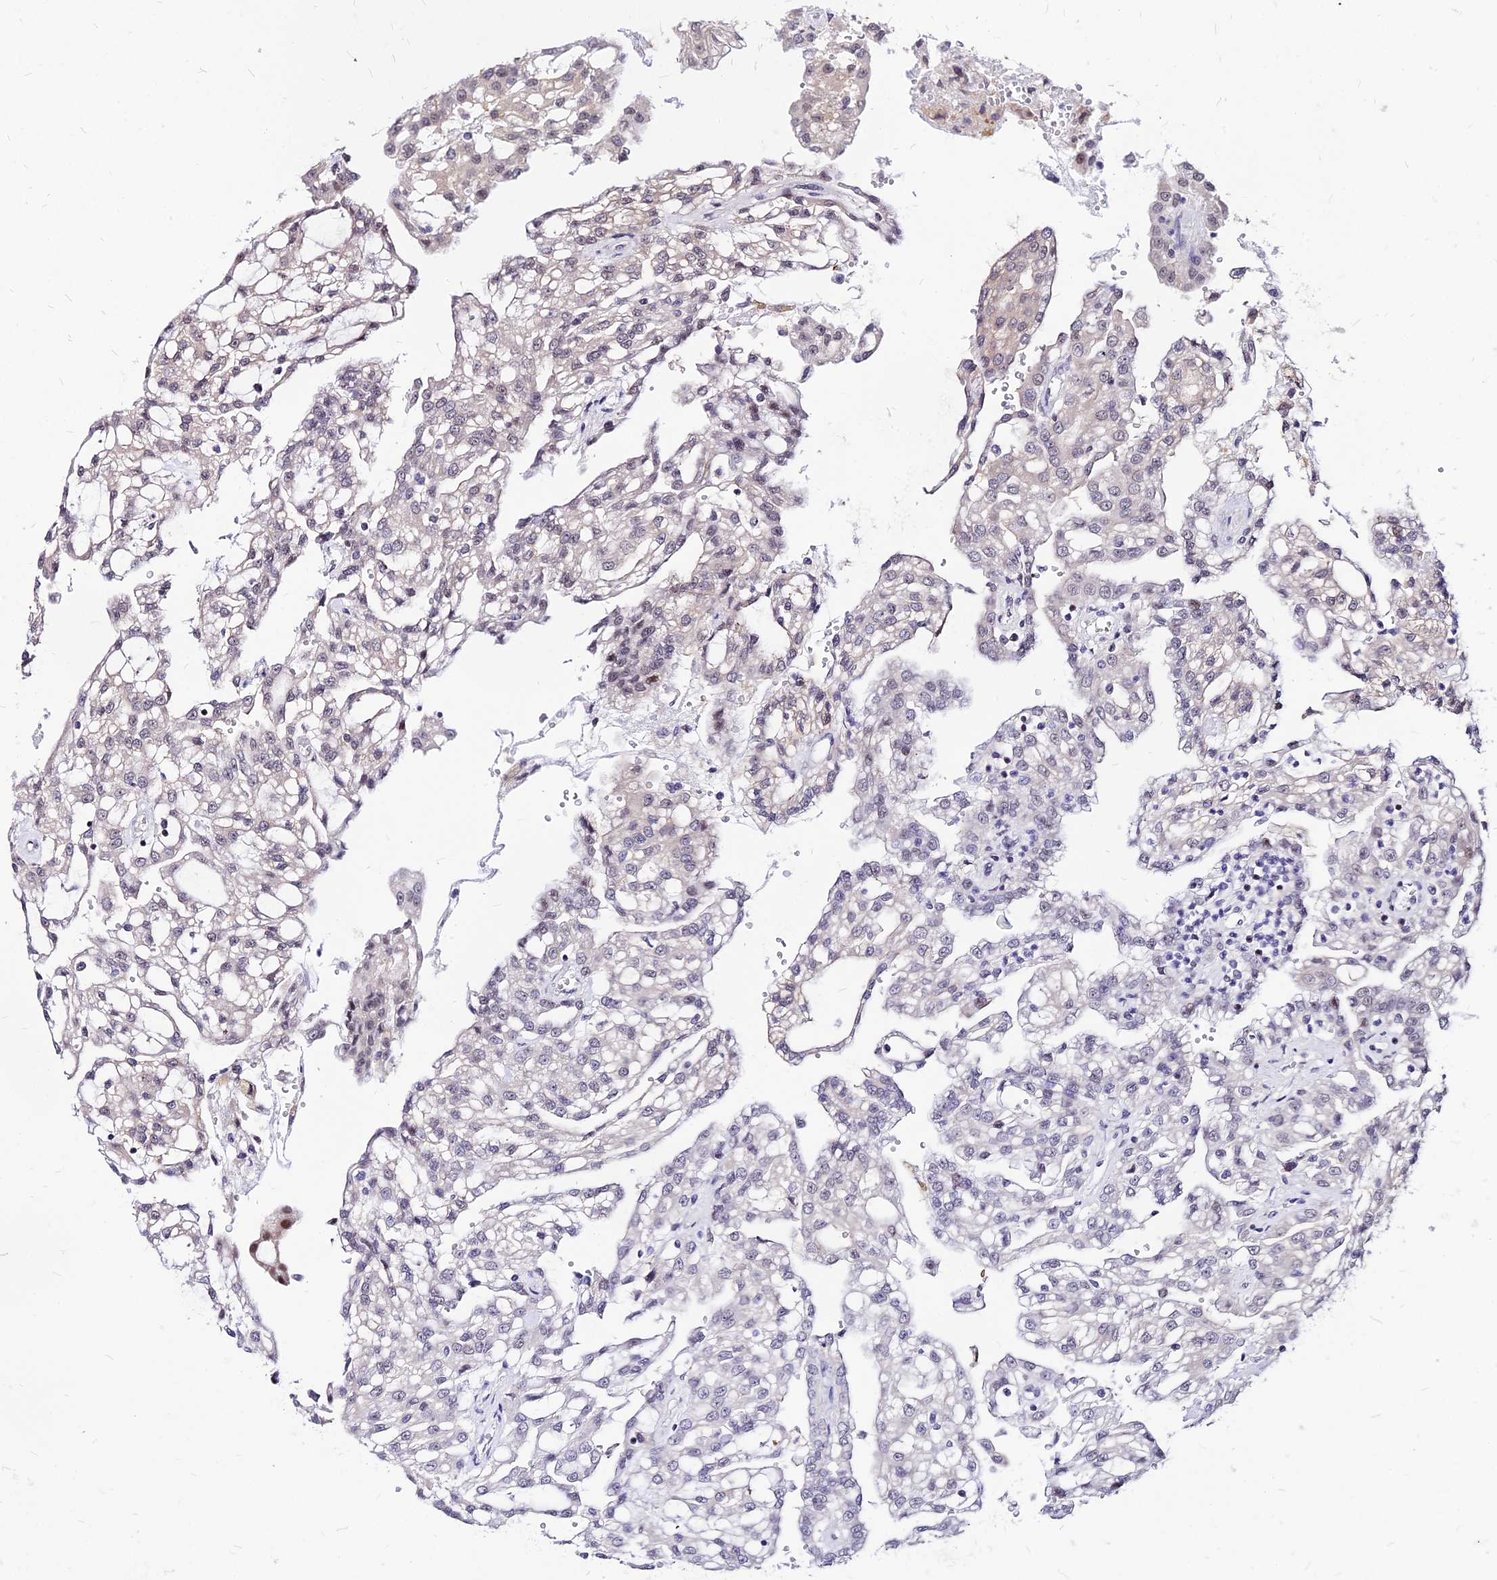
{"staining": {"intensity": "negative", "quantity": "none", "location": "none"}, "tissue": "renal cancer", "cell_type": "Tumor cells", "image_type": "cancer", "snomed": [{"axis": "morphology", "description": "Adenocarcinoma, NOS"}, {"axis": "topography", "description": "Kidney"}], "caption": "Human adenocarcinoma (renal) stained for a protein using immunohistochemistry (IHC) reveals no positivity in tumor cells.", "gene": "DDX55", "patient": {"sex": "male", "age": 63}}